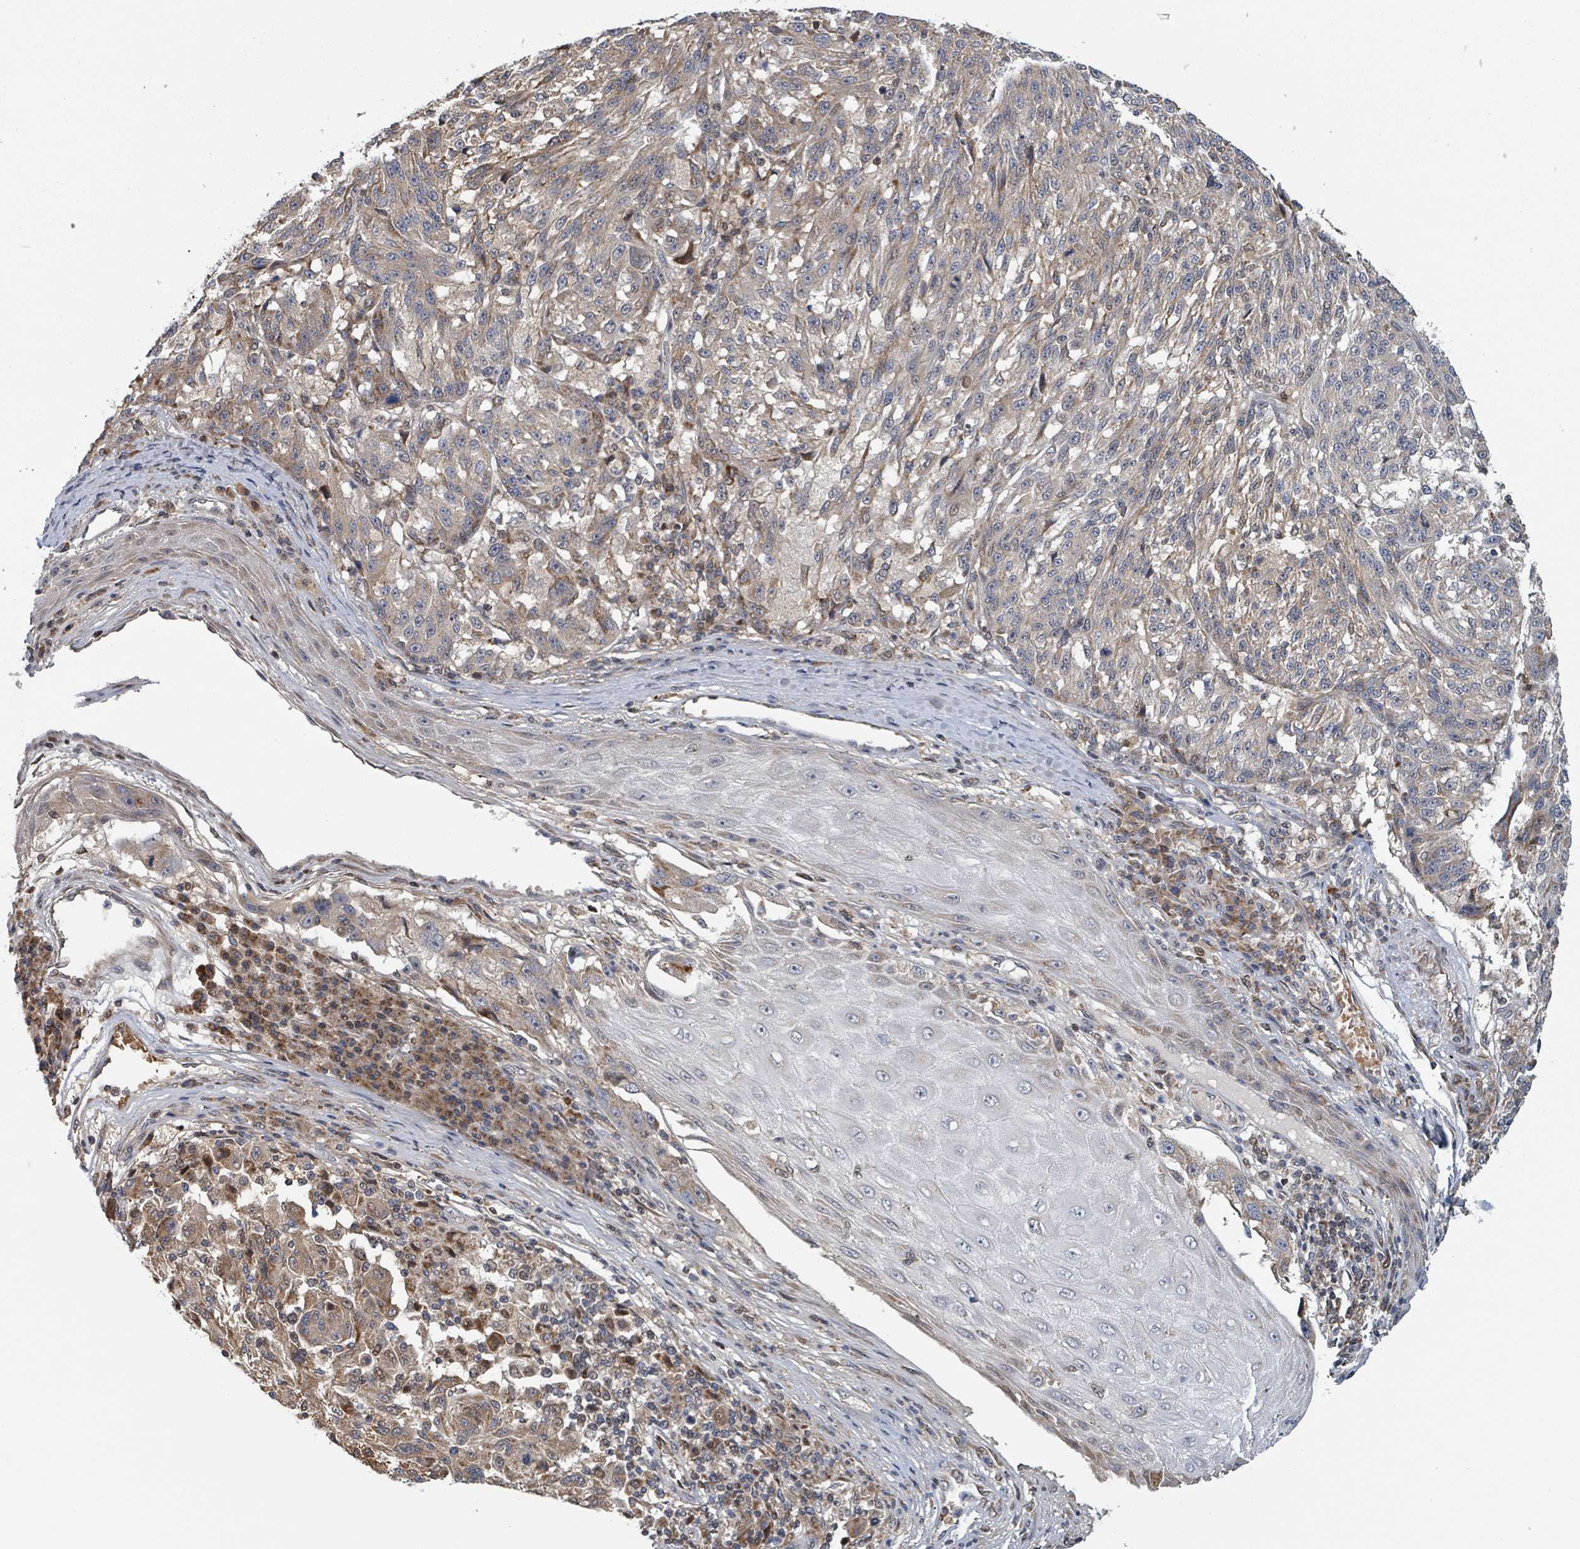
{"staining": {"intensity": "moderate", "quantity": "25%-75%", "location": "cytoplasmic/membranous"}, "tissue": "melanoma", "cell_type": "Tumor cells", "image_type": "cancer", "snomed": [{"axis": "morphology", "description": "Malignant melanoma, NOS"}, {"axis": "topography", "description": "Skin"}], "caption": "Protein expression analysis of human malignant melanoma reveals moderate cytoplasmic/membranous positivity in approximately 25%-75% of tumor cells.", "gene": "HIVEP1", "patient": {"sex": "male", "age": 53}}